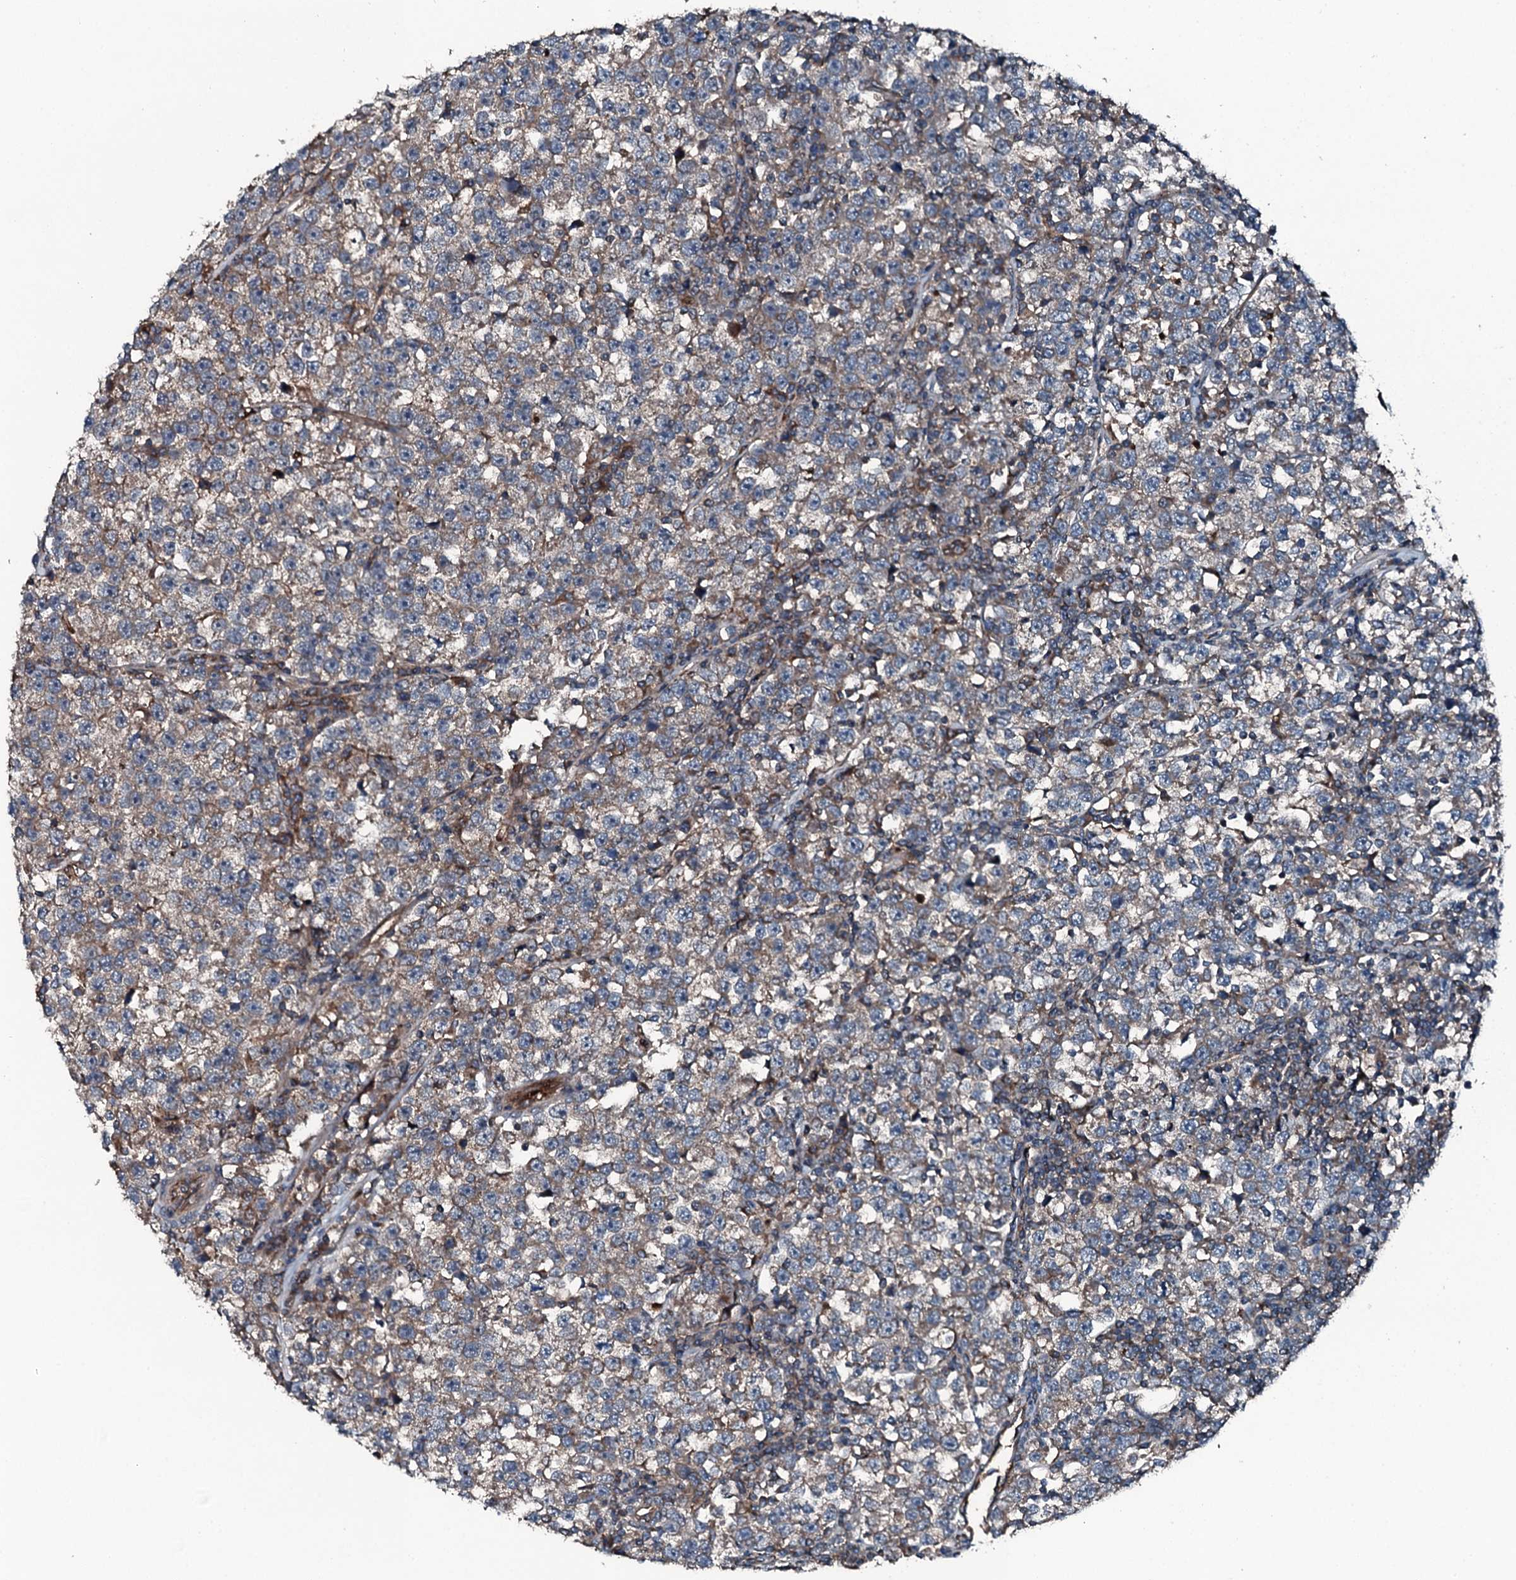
{"staining": {"intensity": "weak", "quantity": "25%-75%", "location": "cytoplasmic/membranous"}, "tissue": "testis cancer", "cell_type": "Tumor cells", "image_type": "cancer", "snomed": [{"axis": "morphology", "description": "Normal tissue, NOS"}, {"axis": "morphology", "description": "Seminoma, NOS"}, {"axis": "topography", "description": "Testis"}], "caption": "Testis seminoma stained with a protein marker reveals weak staining in tumor cells.", "gene": "TRIM7", "patient": {"sex": "male", "age": 43}}